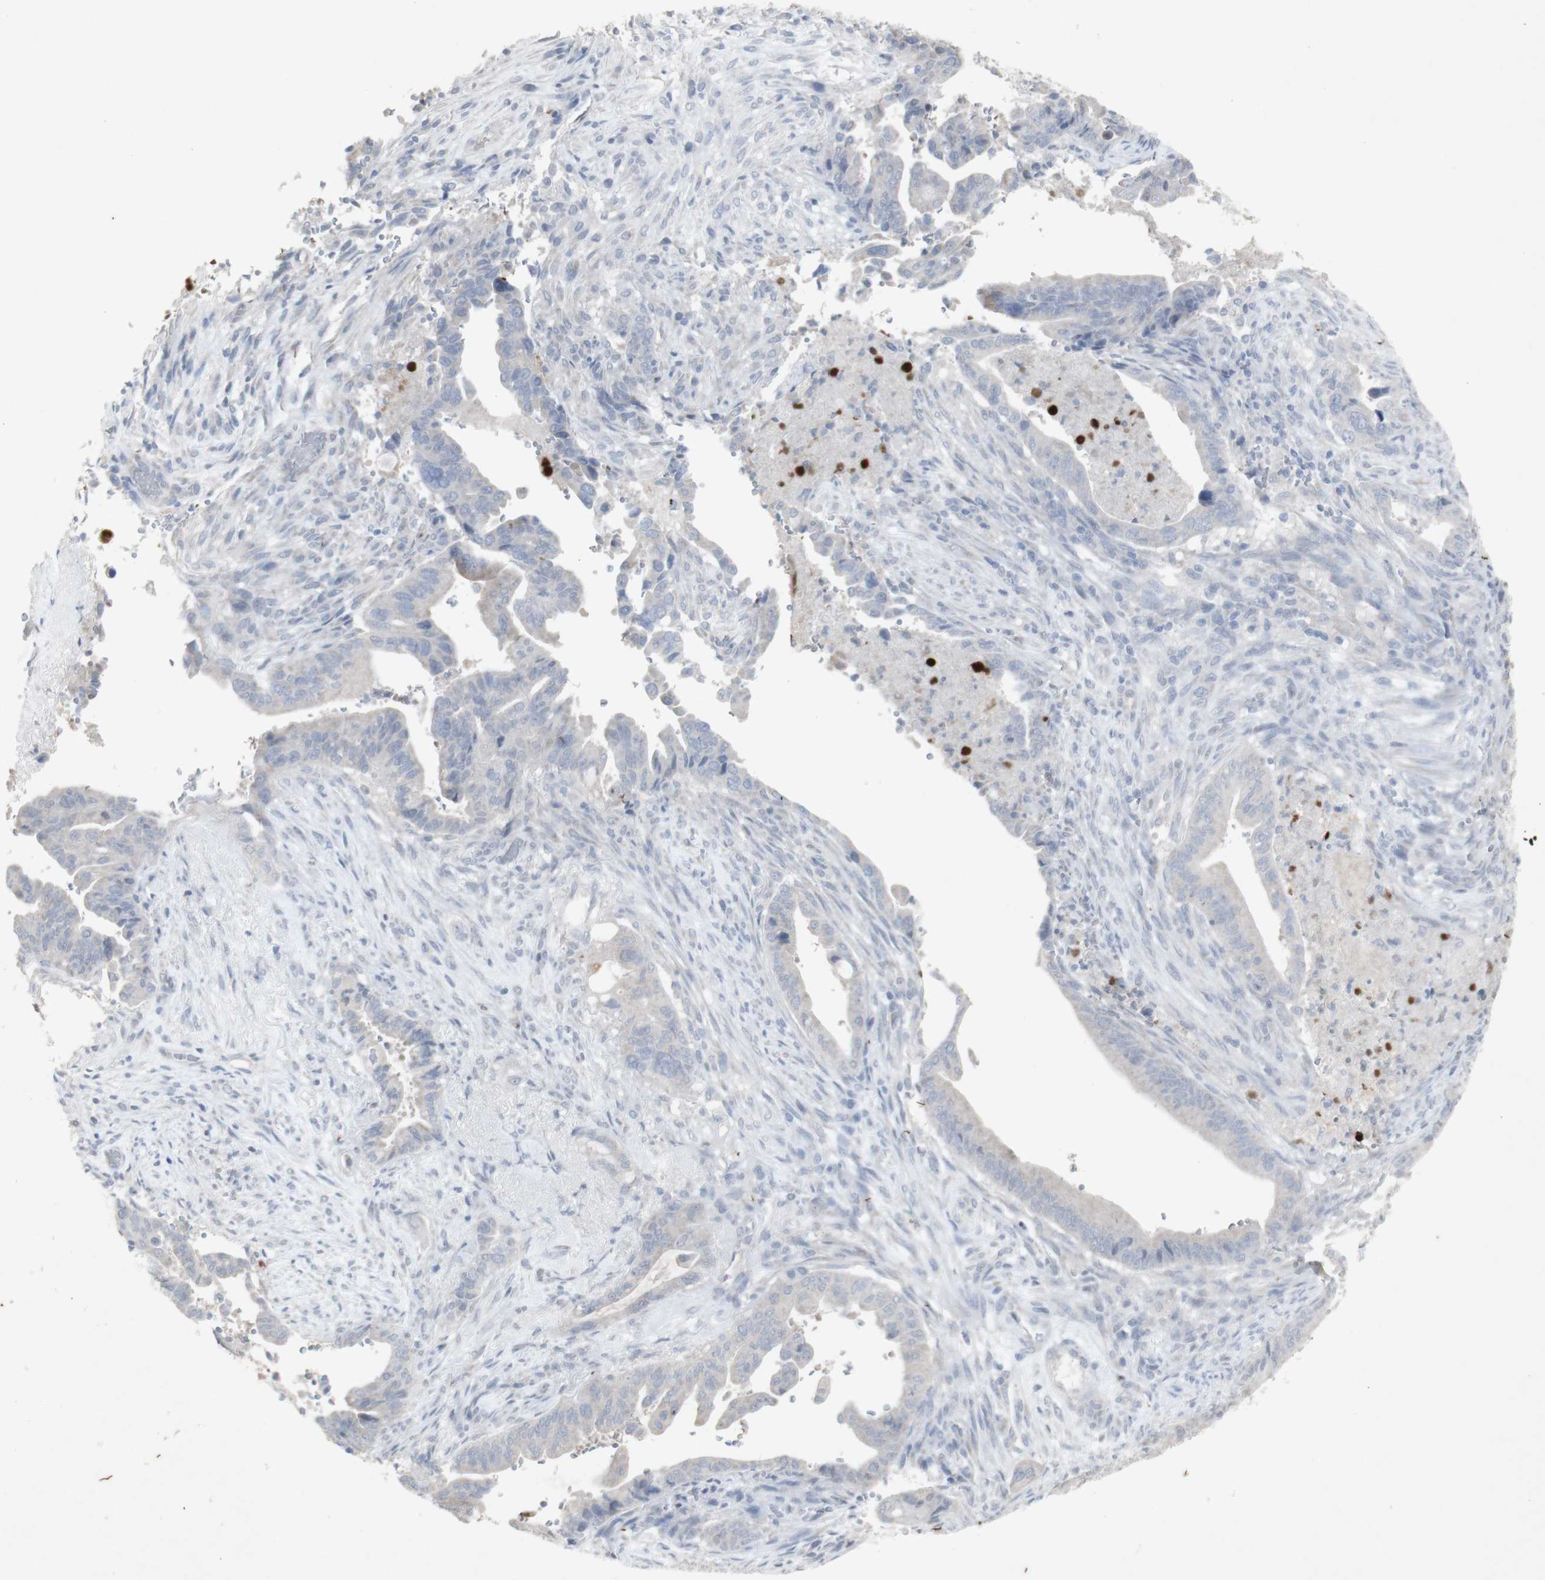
{"staining": {"intensity": "weak", "quantity": ">75%", "location": "cytoplasmic/membranous"}, "tissue": "pancreatic cancer", "cell_type": "Tumor cells", "image_type": "cancer", "snomed": [{"axis": "morphology", "description": "Adenocarcinoma, NOS"}, {"axis": "topography", "description": "Pancreas"}], "caption": "Immunohistochemistry (IHC) image of neoplastic tissue: adenocarcinoma (pancreatic) stained using IHC reveals low levels of weak protein expression localized specifically in the cytoplasmic/membranous of tumor cells, appearing as a cytoplasmic/membranous brown color.", "gene": "INS", "patient": {"sex": "male", "age": 70}}